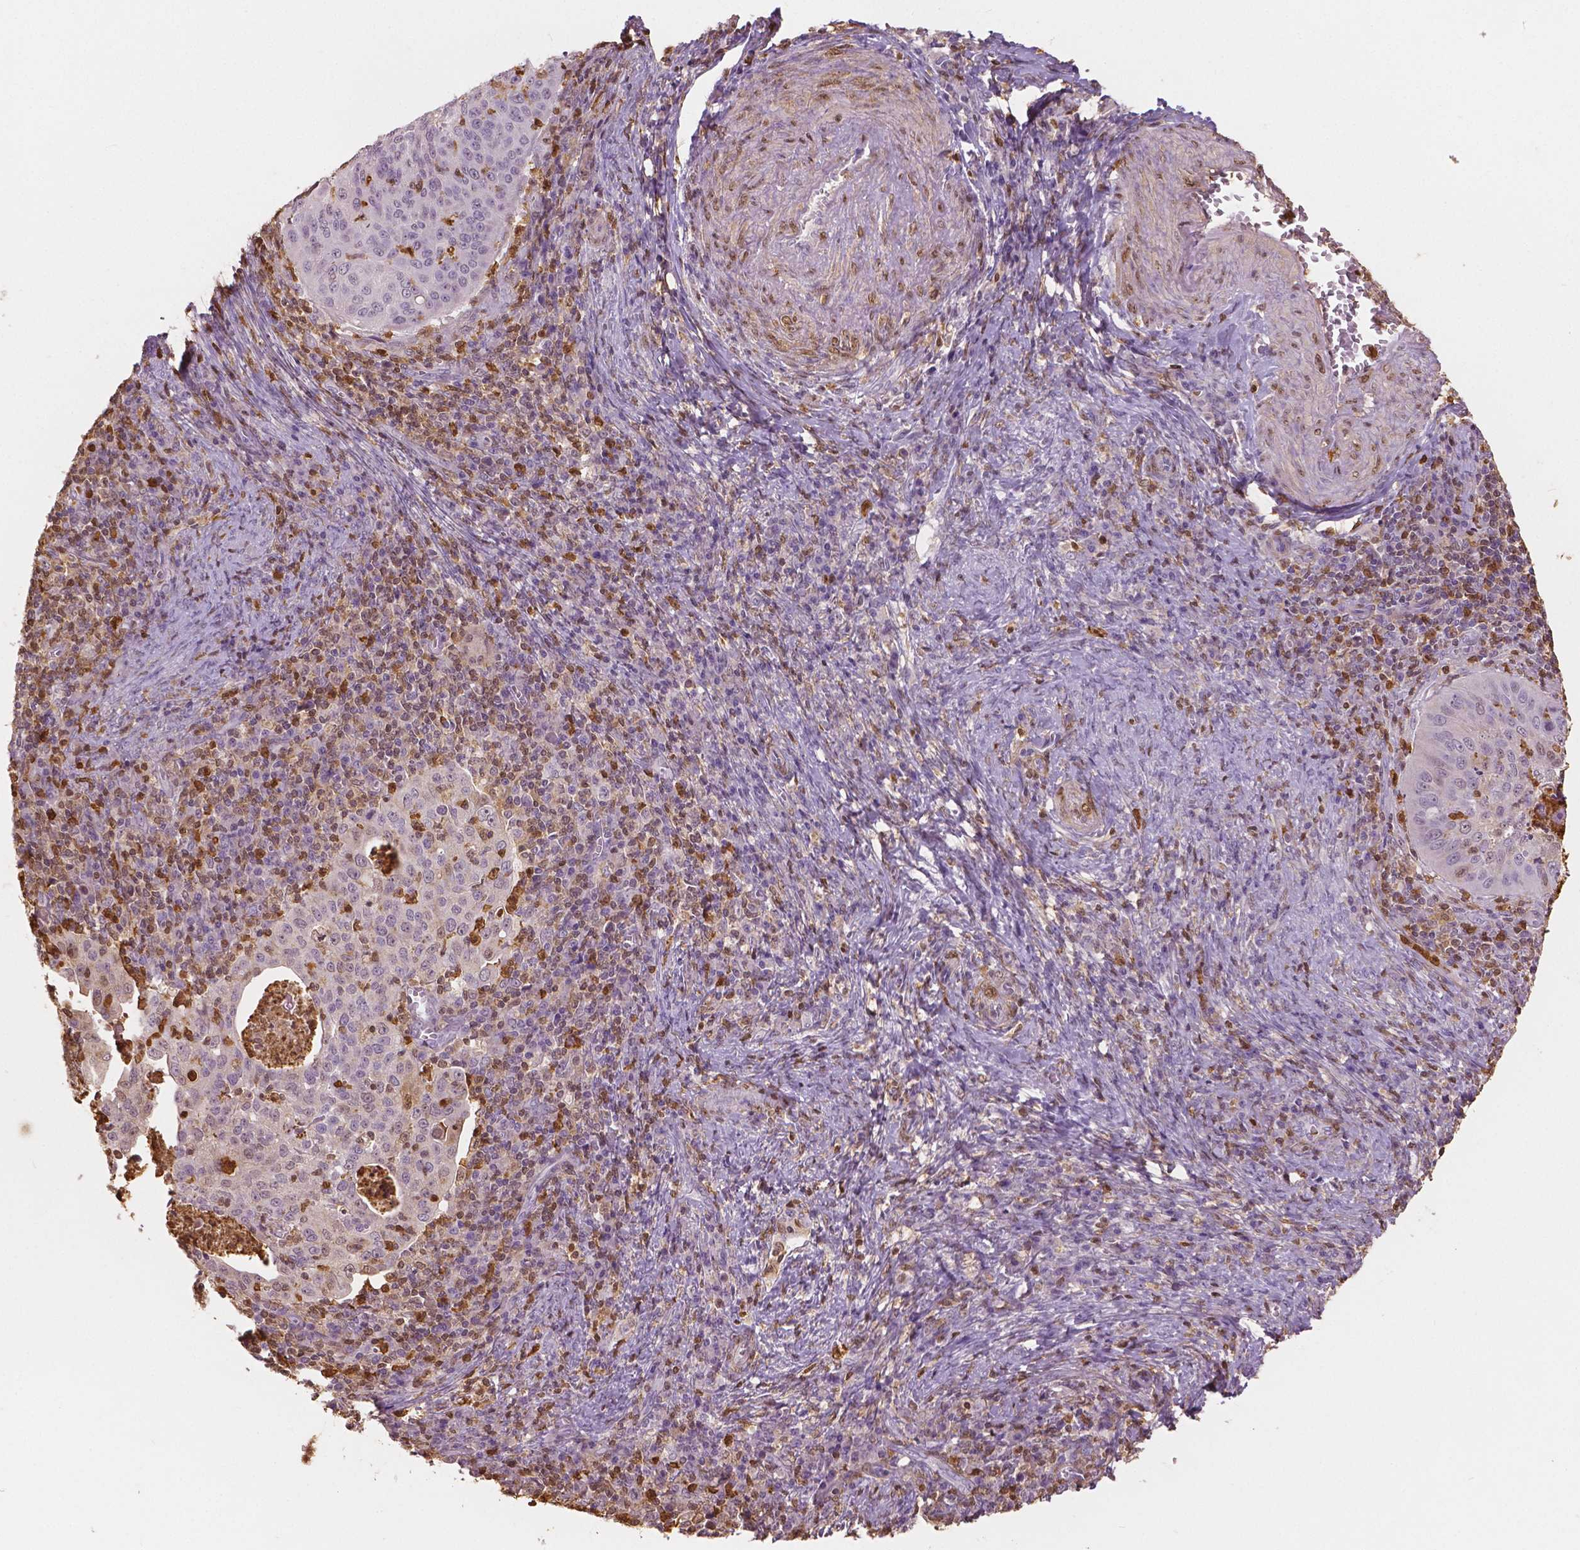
{"staining": {"intensity": "negative", "quantity": "none", "location": "none"}, "tissue": "cervical cancer", "cell_type": "Tumor cells", "image_type": "cancer", "snomed": [{"axis": "morphology", "description": "Squamous cell carcinoma, NOS"}, {"axis": "topography", "description": "Cervix"}], "caption": "Tumor cells show no significant protein positivity in cervical squamous cell carcinoma.", "gene": "S100A4", "patient": {"sex": "female", "age": 39}}